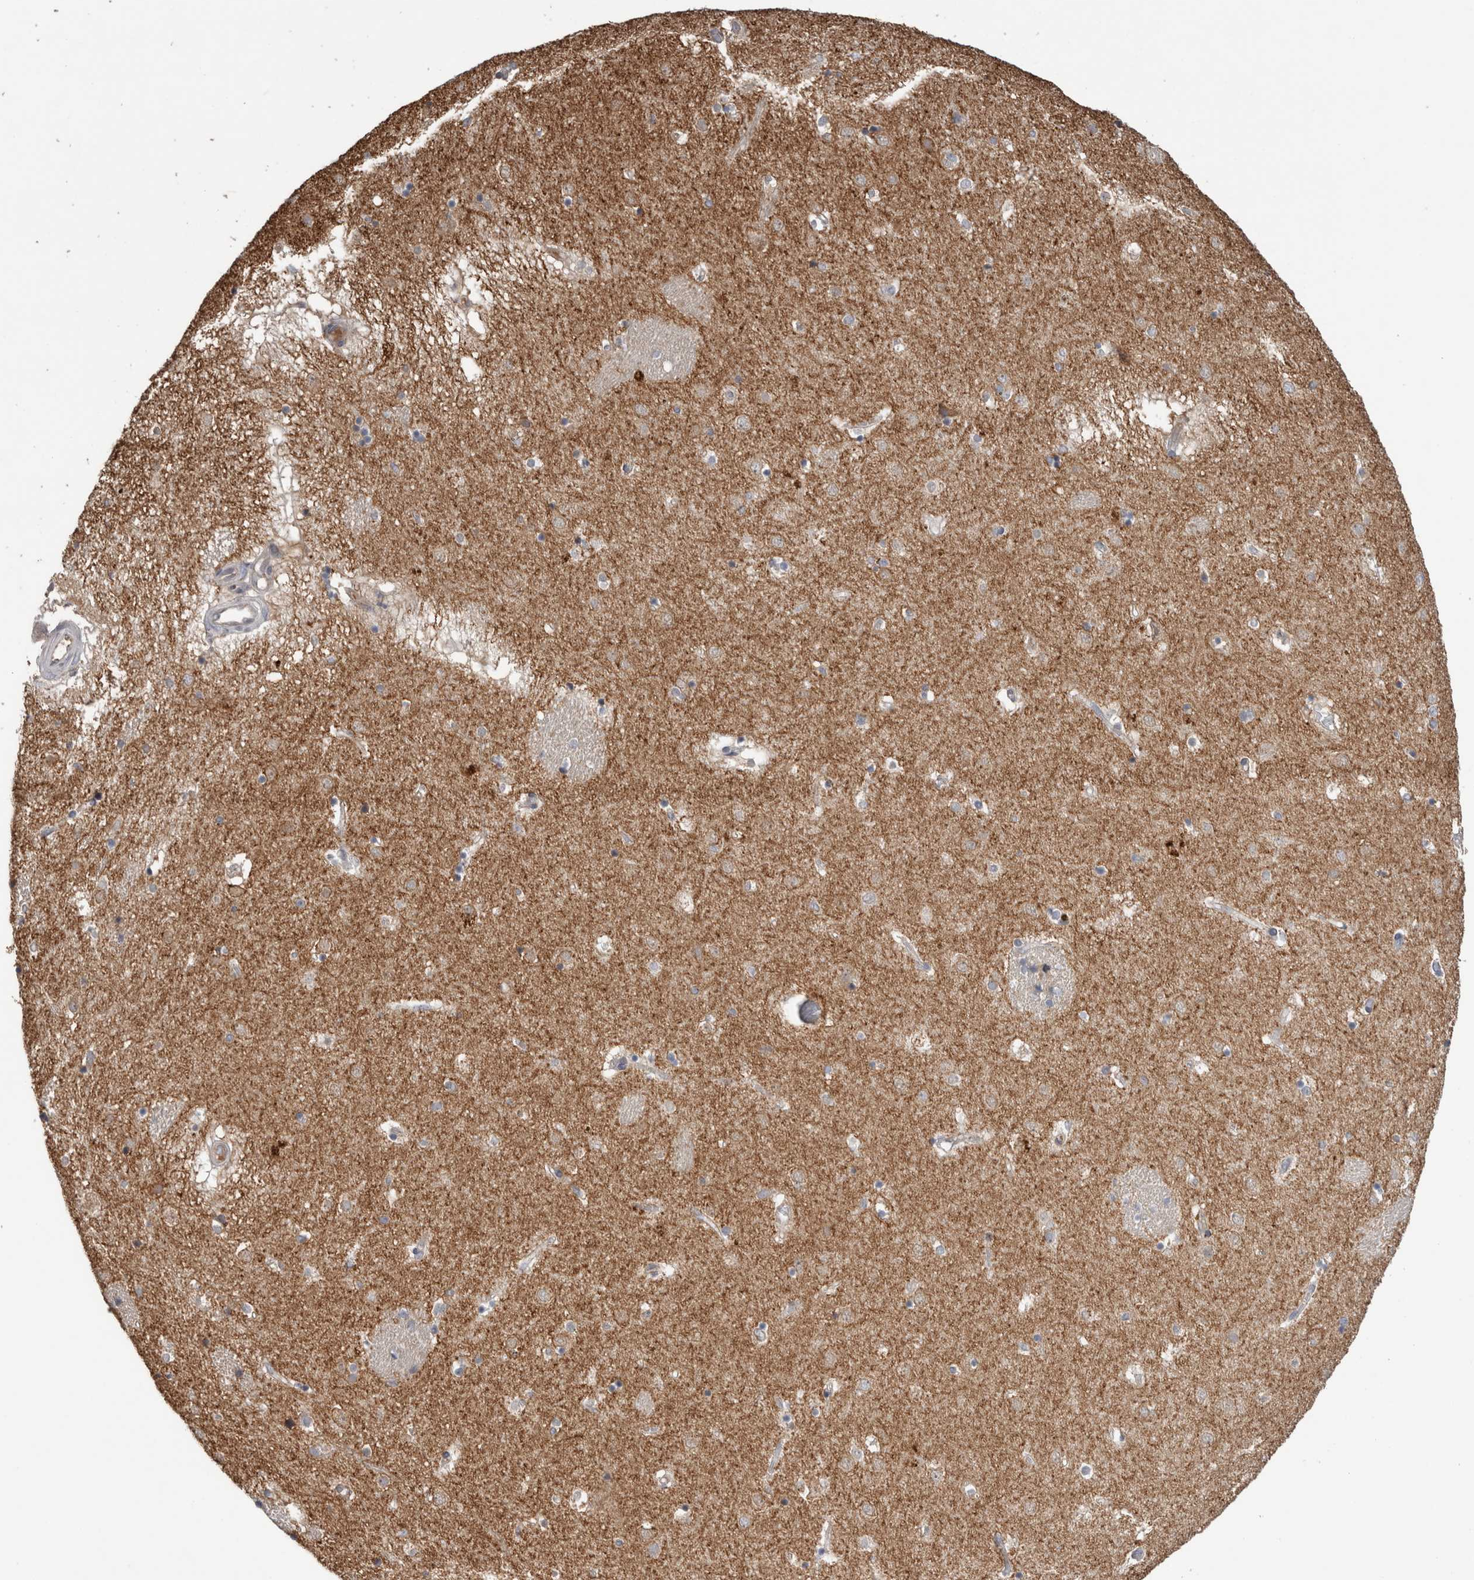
{"staining": {"intensity": "weak", "quantity": "<25%", "location": "cytoplasmic/membranous"}, "tissue": "caudate", "cell_type": "Glial cells", "image_type": "normal", "snomed": [{"axis": "morphology", "description": "Normal tissue, NOS"}, {"axis": "topography", "description": "Lateral ventricle wall"}], "caption": "Immunohistochemistry of unremarkable human caudate displays no positivity in glial cells.", "gene": "TARBP1", "patient": {"sex": "male", "age": 70}}